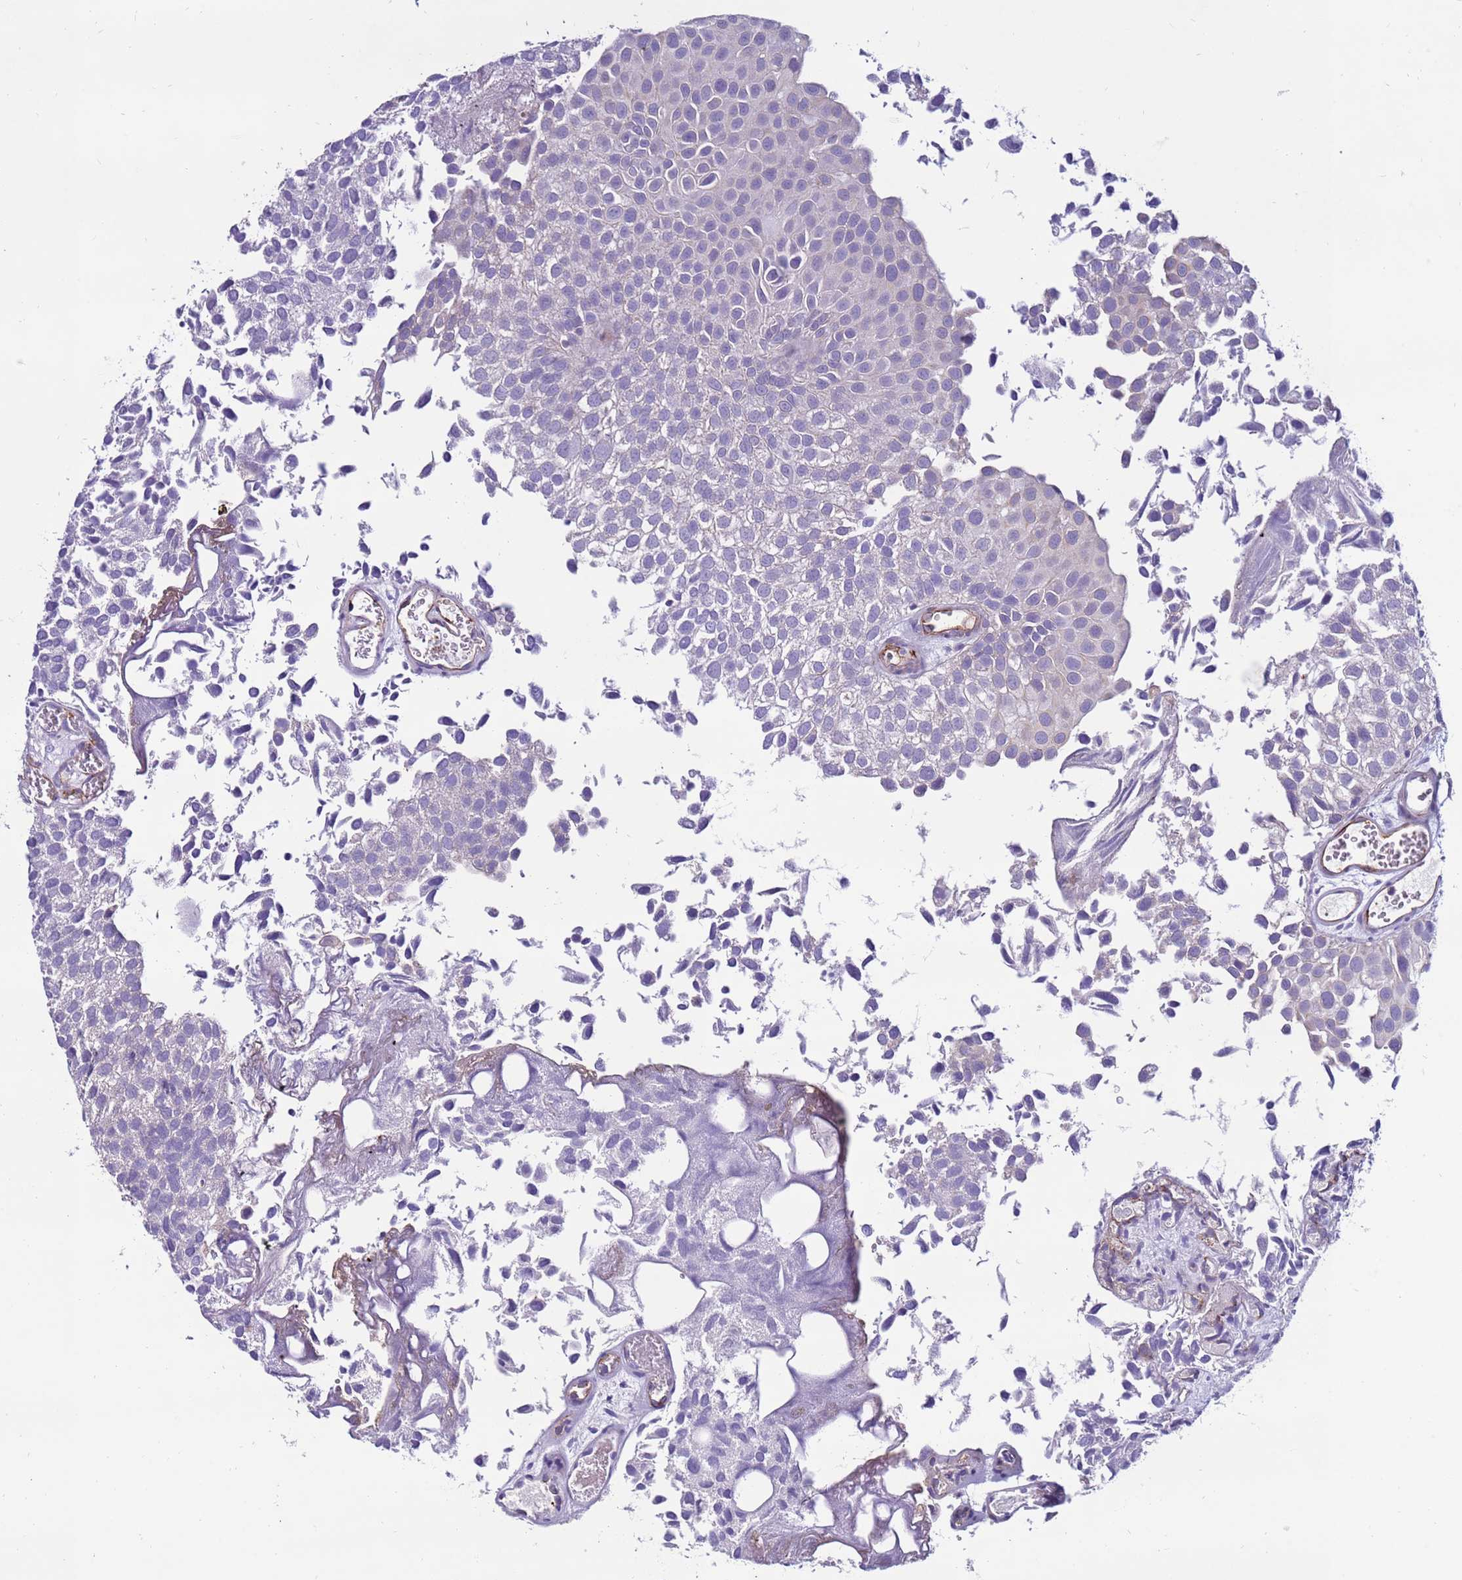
{"staining": {"intensity": "negative", "quantity": "none", "location": "none"}, "tissue": "urothelial cancer", "cell_type": "Tumor cells", "image_type": "cancer", "snomed": [{"axis": "morphology", "description": "Urothelial carcinoma, Low grade"}, {"axis": "topography", "description": "Urinary bladder"}], "caption": "This is an immunohistochemistry histopathology image of human urothelial cancer. There is no staining in tumor cells.", "gene": "CLEC4M", "patient": {"sex": "male", "age": 88}}